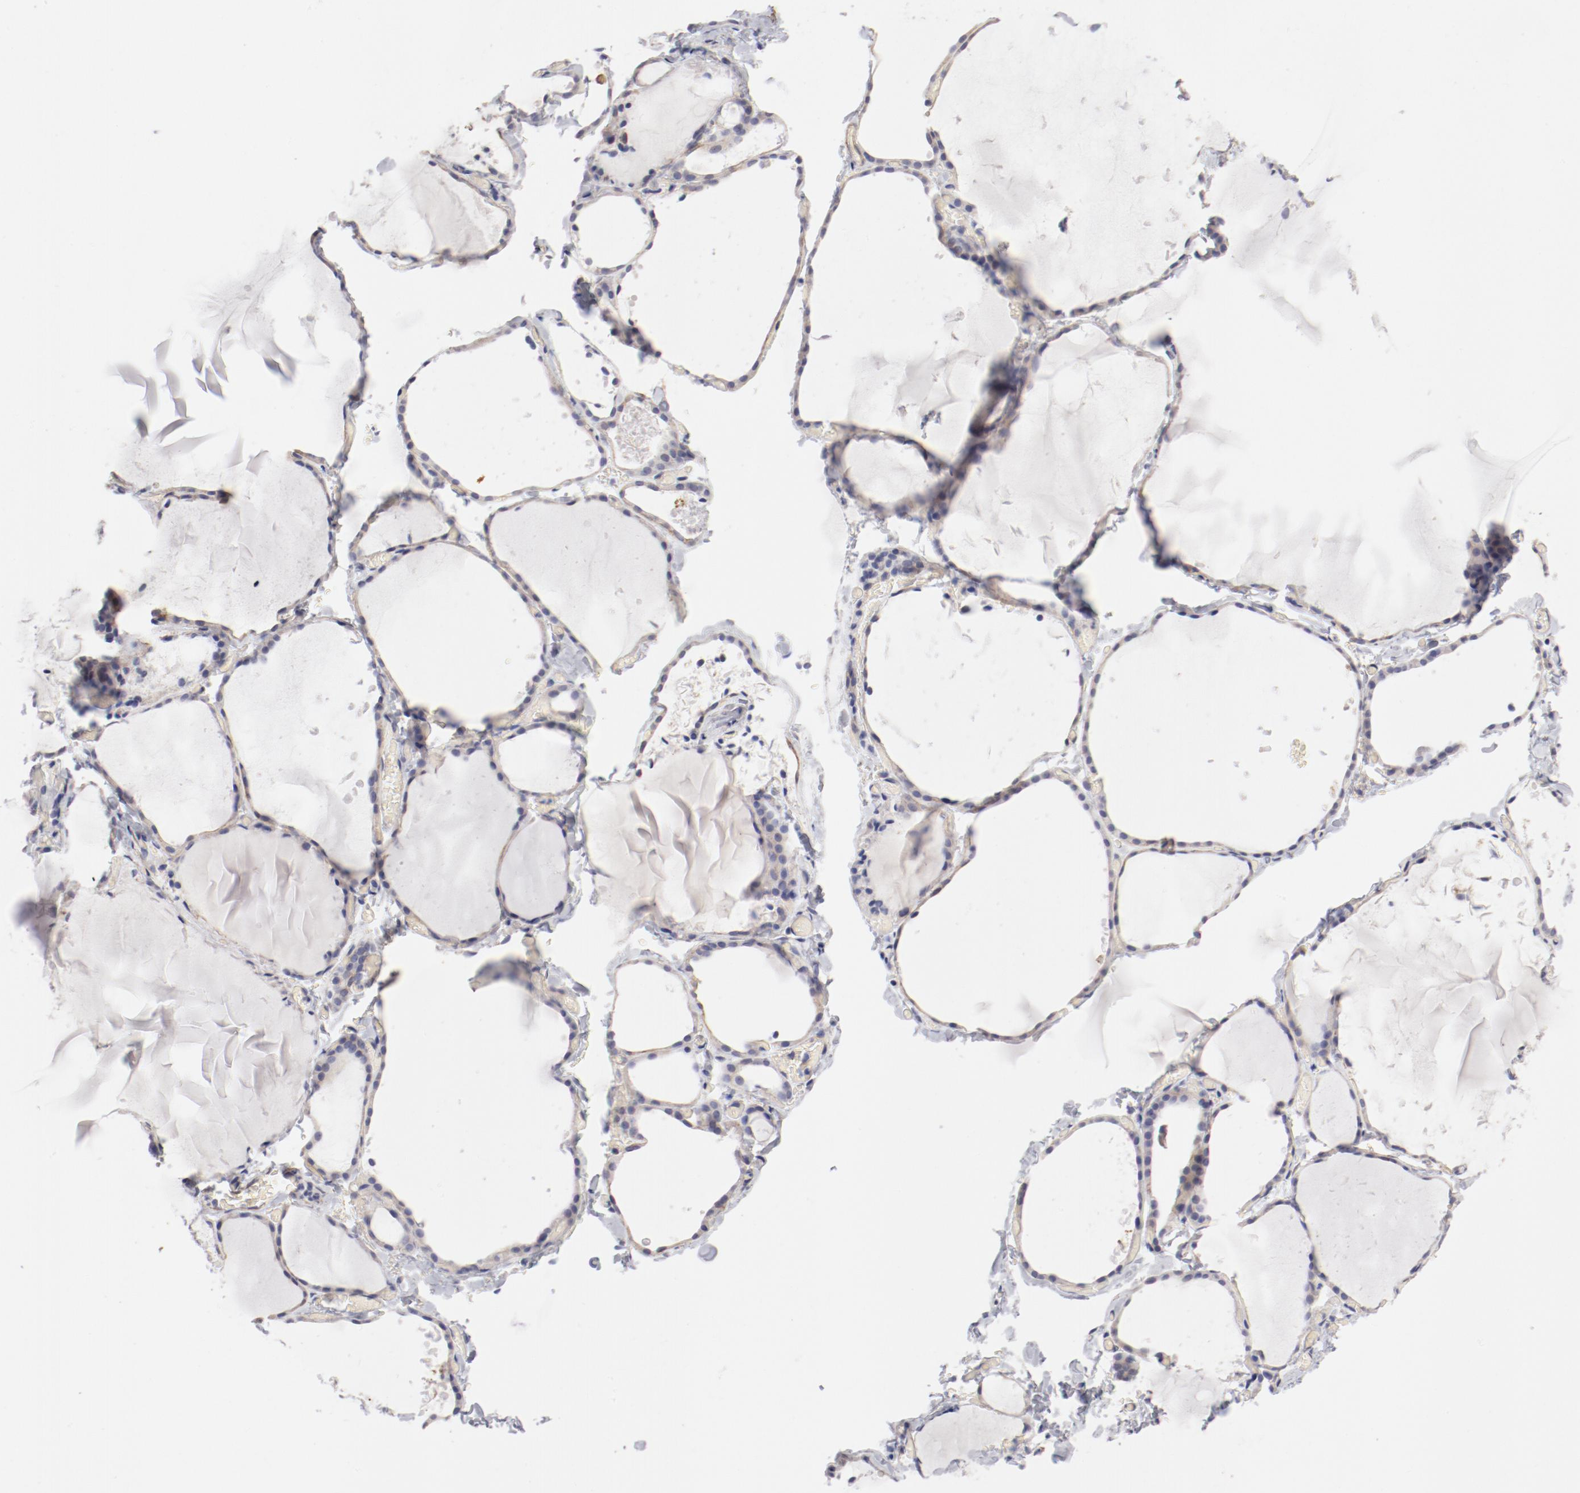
{"staining": {"intensity": "weak", "quantity": ">75%", "location": "cytoplasmic/membranous"}, "tissue": "thyroid gland", "cell_type": "Glandular cells", "image_type": "normal", "snomed": [{"axis": "morphology", "description": "Normal tissue, NOS"}, {"axis": "topography", "description": "Thyroid gland"}], "caption": "Immunohistochemical staining of unremarkable human thyroid gland shows low levels of weak cytoplasmic/membranous staining in about >75% of glandular cells.", "gene": "LAX1", "patient": {"sex": "female", "age": 22}}